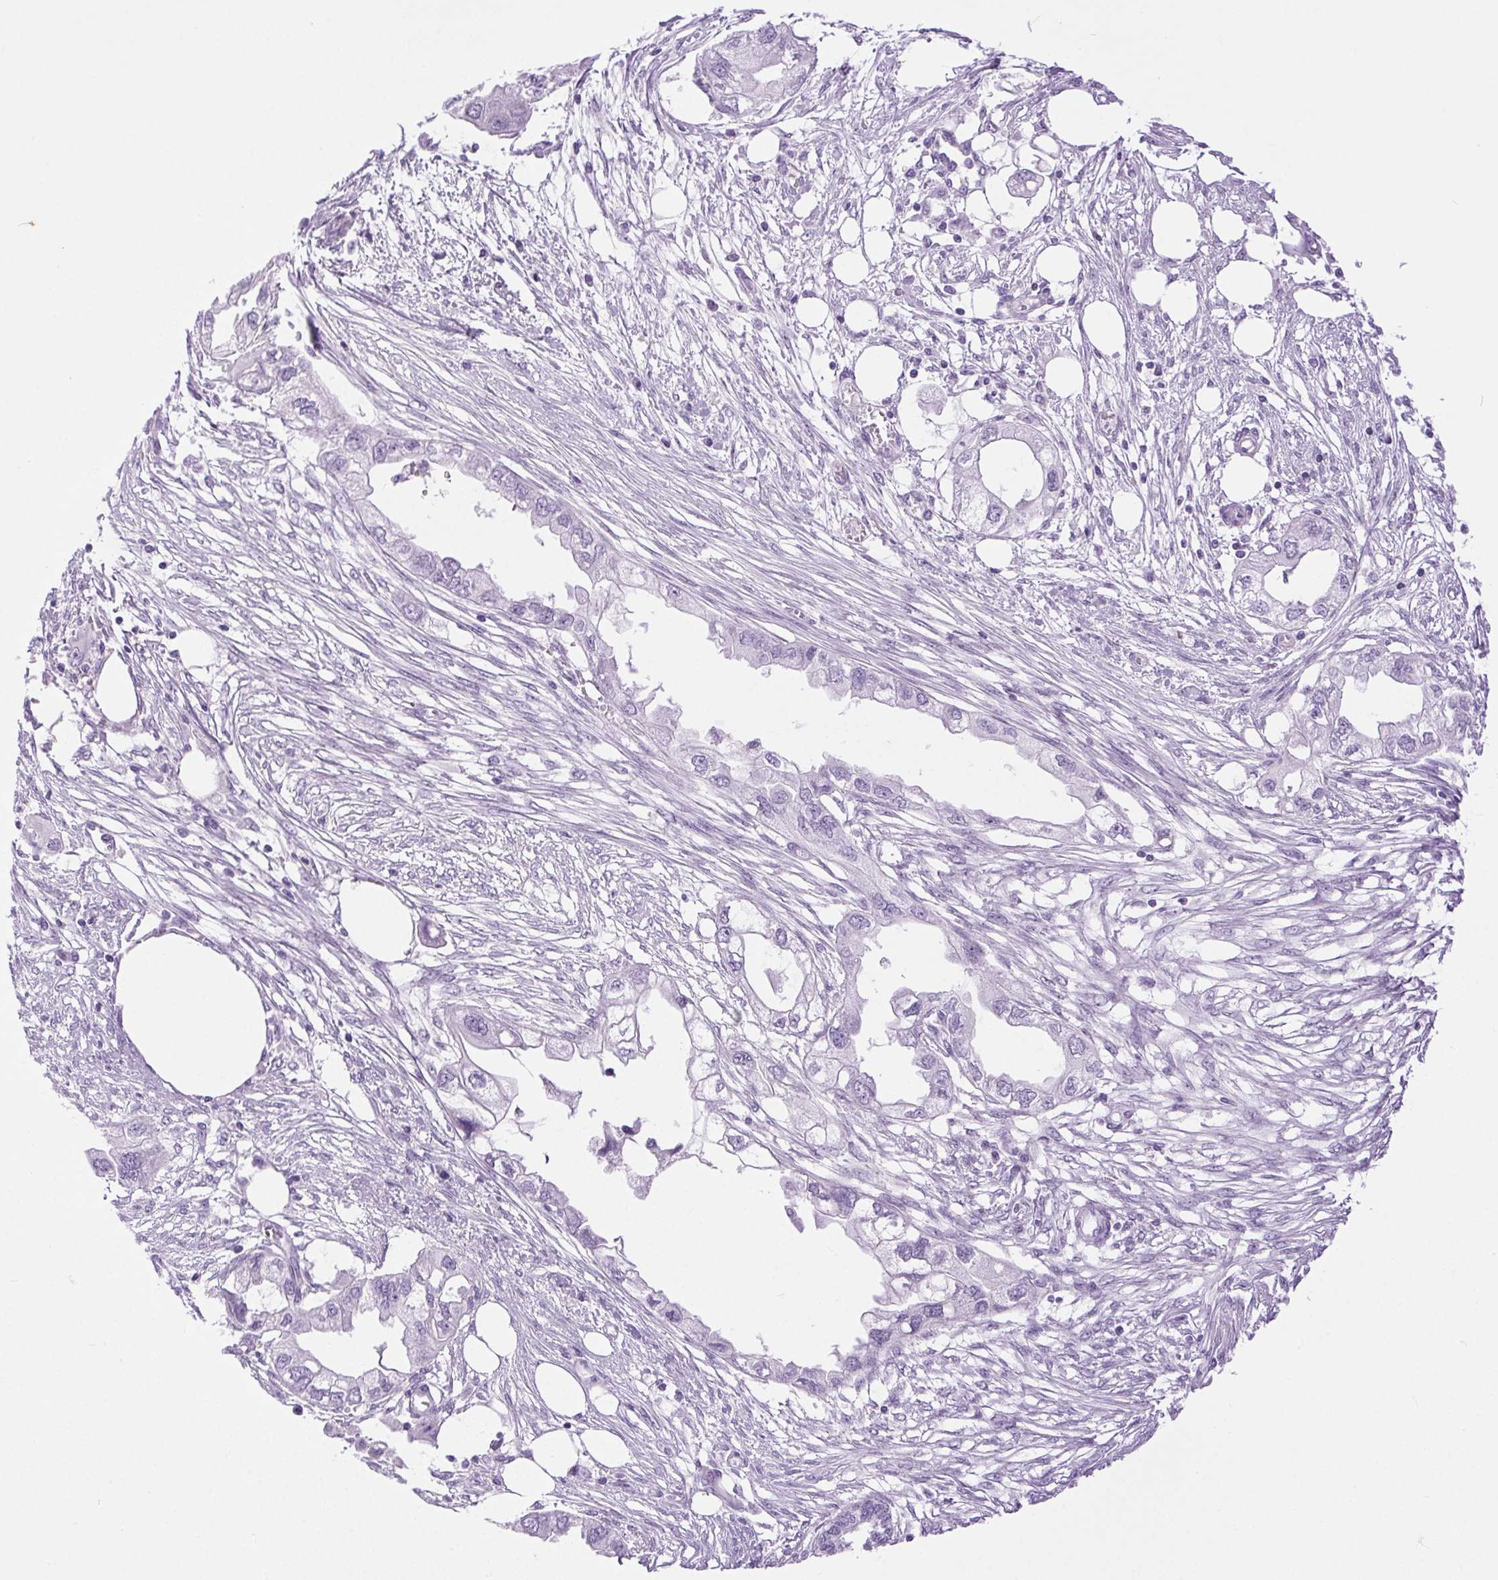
{"staining": {"intensity": "negative", "quantity": "none", "location": "none"}, "tissue": "endometrial cancer", "cell_type": "Tumor cells", "image_type": "cancer", "snomed": [{"axis": "morphology", "description": "Adenocarcinoma, NOS"}, {"axis": "morphology", "description": "Adenocarcinoma, metastatic, NOS"}, {"axis": "topography", "description": "Adipose tissue"}, {"axis": "topography", "description": "Endometrium"}], "caption": "The immunohistochemistry (IHC) photomicrograph has no significant staining in tumor cells of endometrial cancer (adenocarcinoma) tissue.", "gene": "SHCBP1L", "patient": {"sex": "female", "age": 67}}